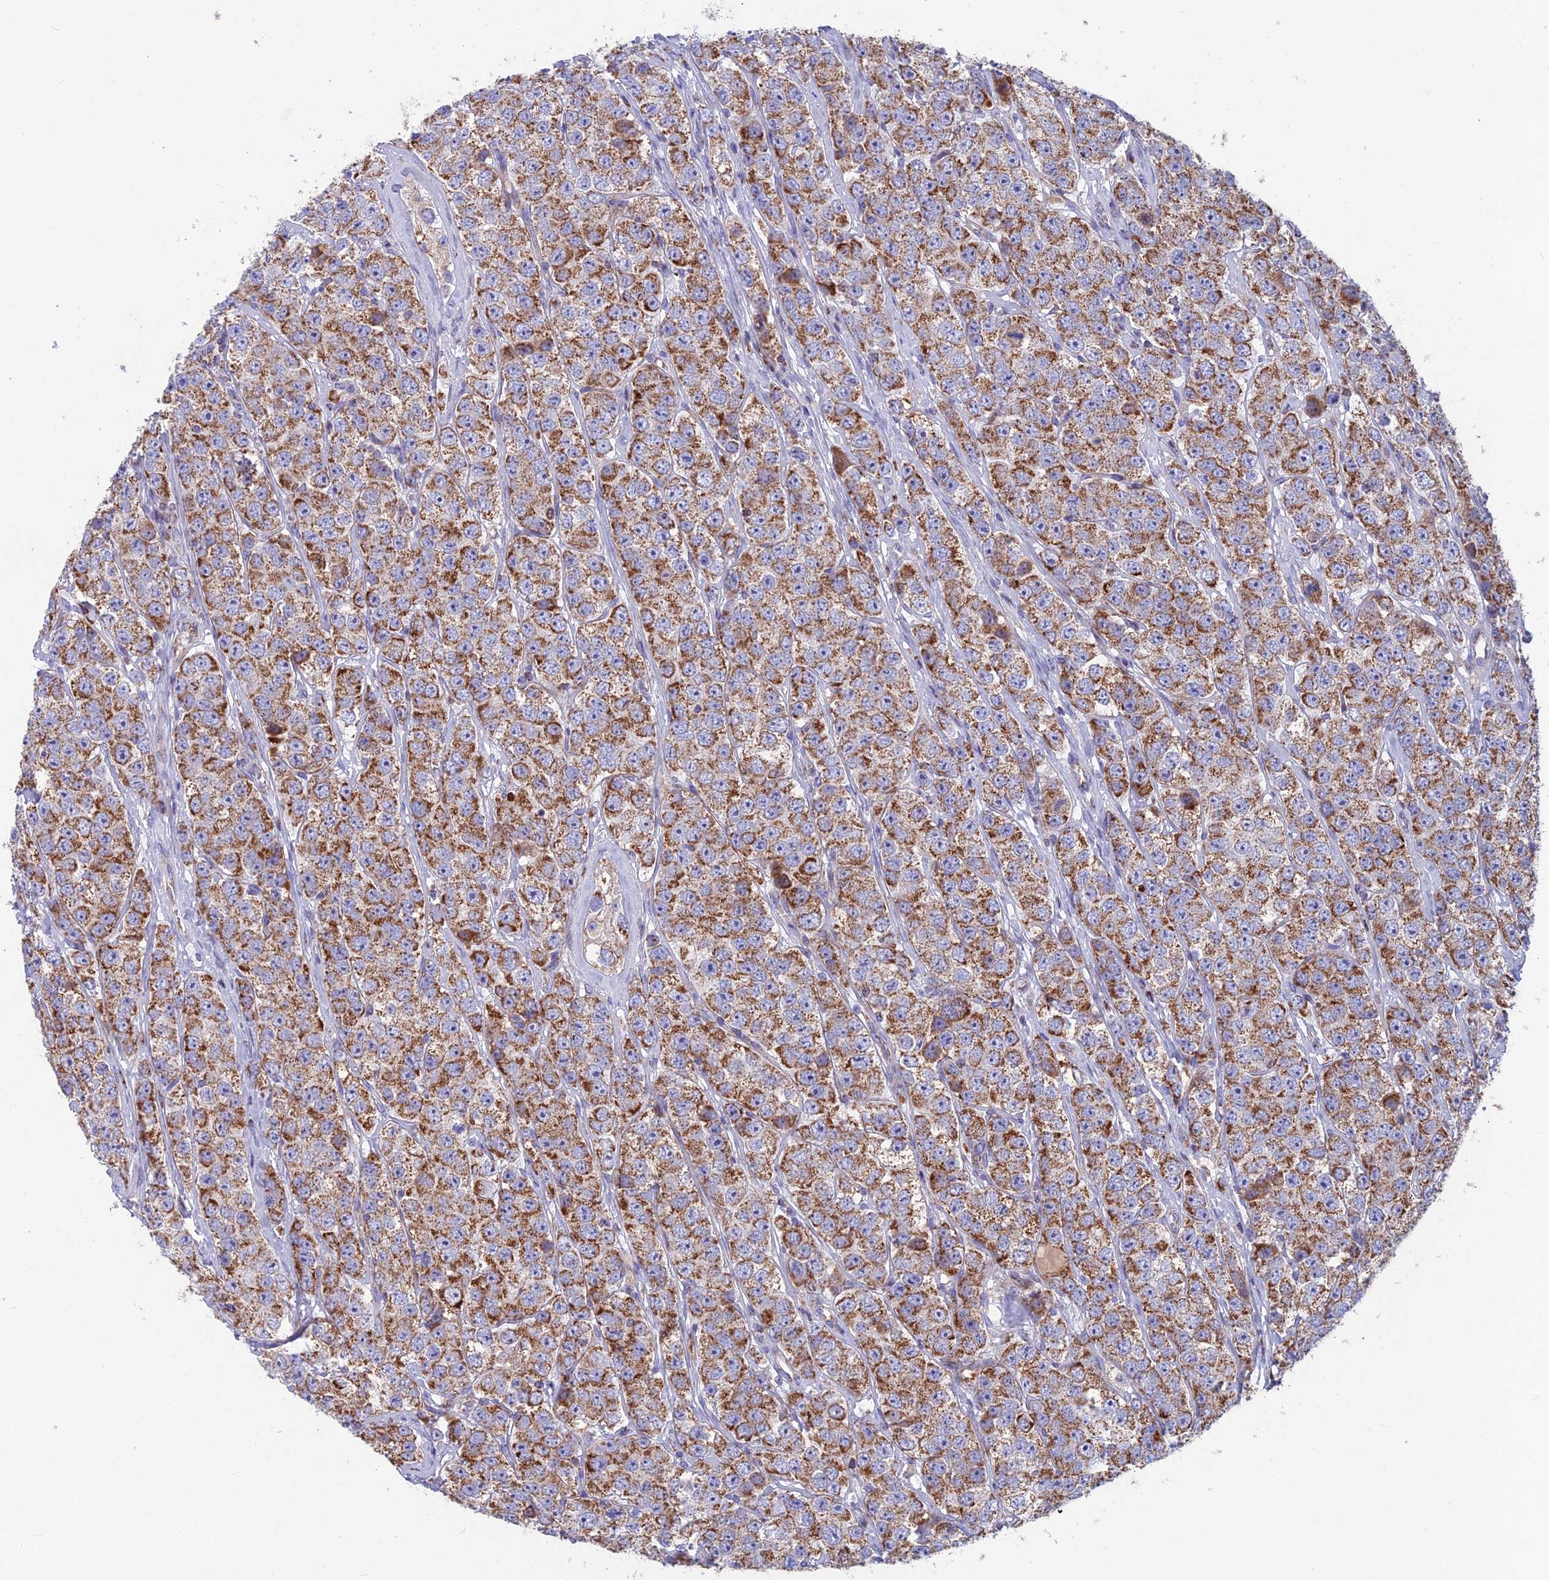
{"staining": {"intensity": "moderate", "quantity": ">75%", "location": "cytoplasmic/membranous"}, "tissue": "testis cancer", "cell_type": "Tumor cells", "image_type": "cancer", "snomed": [{"axis": "morphology", "description": "Seminoma, NOS"}, {"axis": "topography", "description": "Testis"}], "caption": "There is medium levels of moderate cytoplasmic/membranous staining in tumor cells of seminoma (testis), as demonstrated by immunohistochemical staining (brown color).", "gene": "CS", "patient": {"sex": "male", "age": 28}}